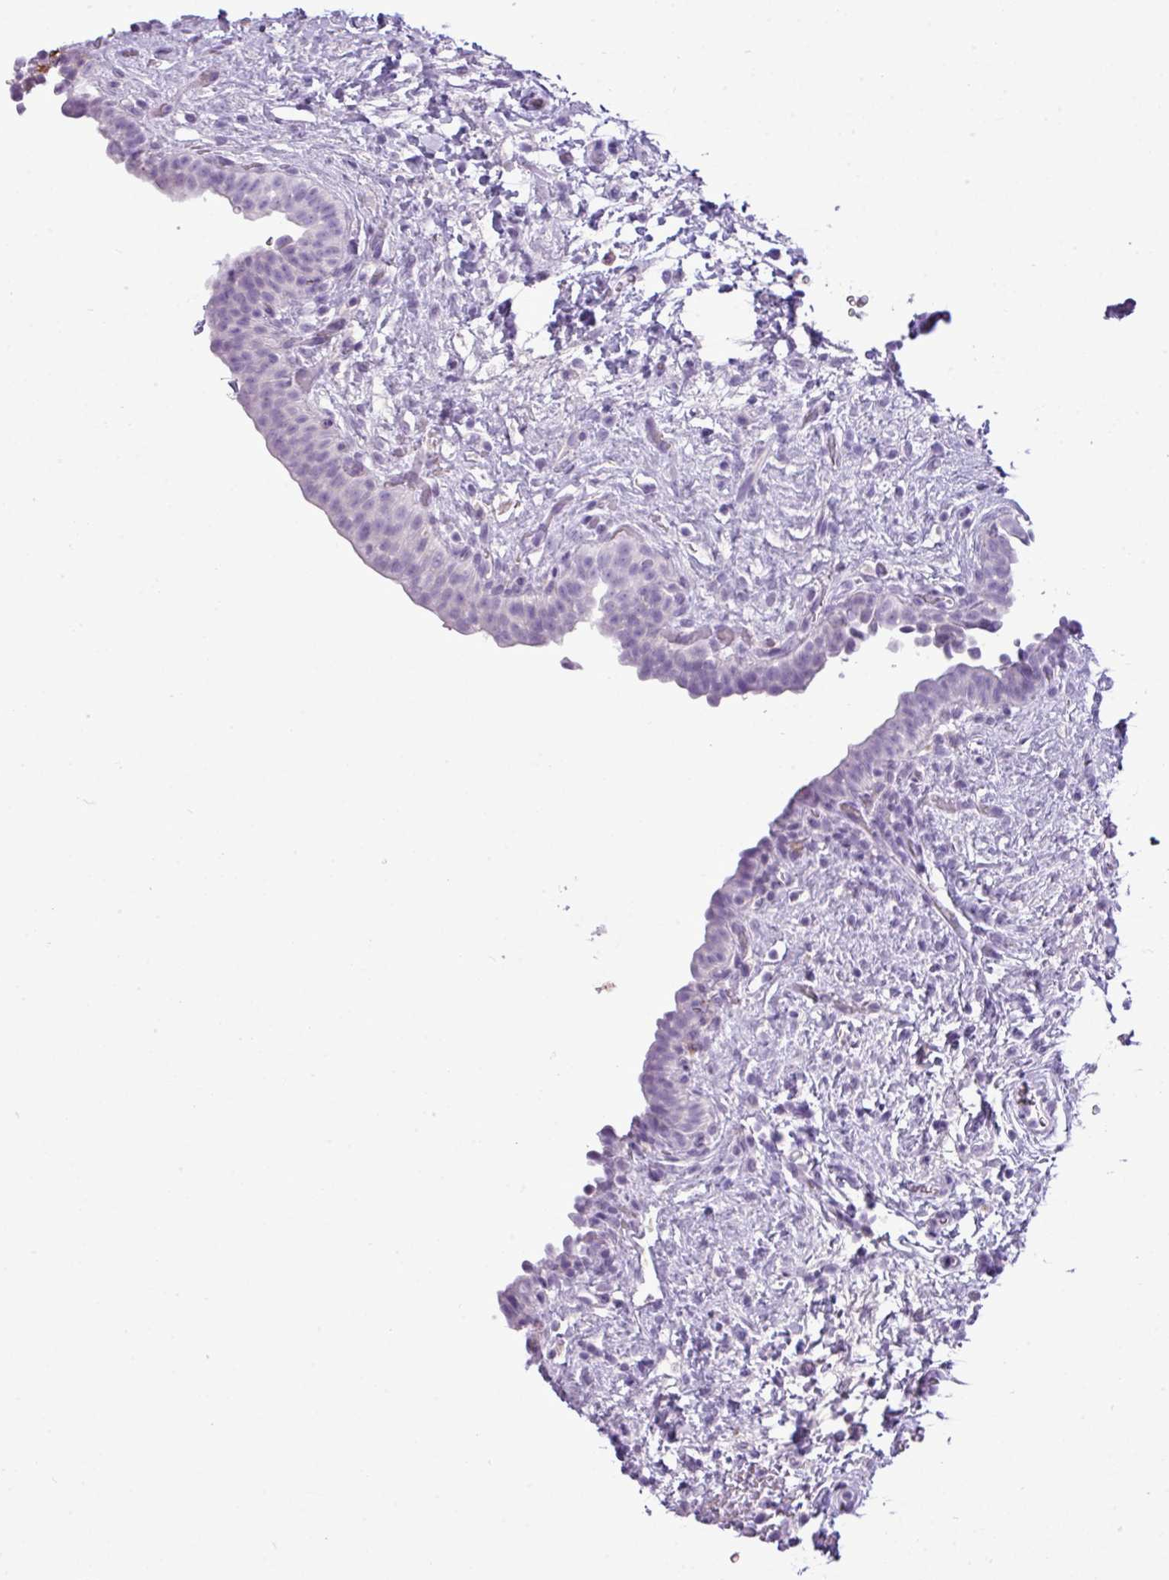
{"staining": {"intensity": "negative", "quantity": "none", "location": "none"}, "tissue": "urinary bladder", "cell_type": "Urothelial cells", "image_type": "normal", "snomed": [{"axis": "morphology", "description": "Normal tissue, NOS"}, {"axis": "topography", "description": "Urinary bladder"}], "caption": "IHC micrograph of benign human urinary bladder stained for a protein (brown), which demonstrates no staining in urothelial cells.", "gene": "RBMXL2", "patient": {"sex": "male", "age": 69}}